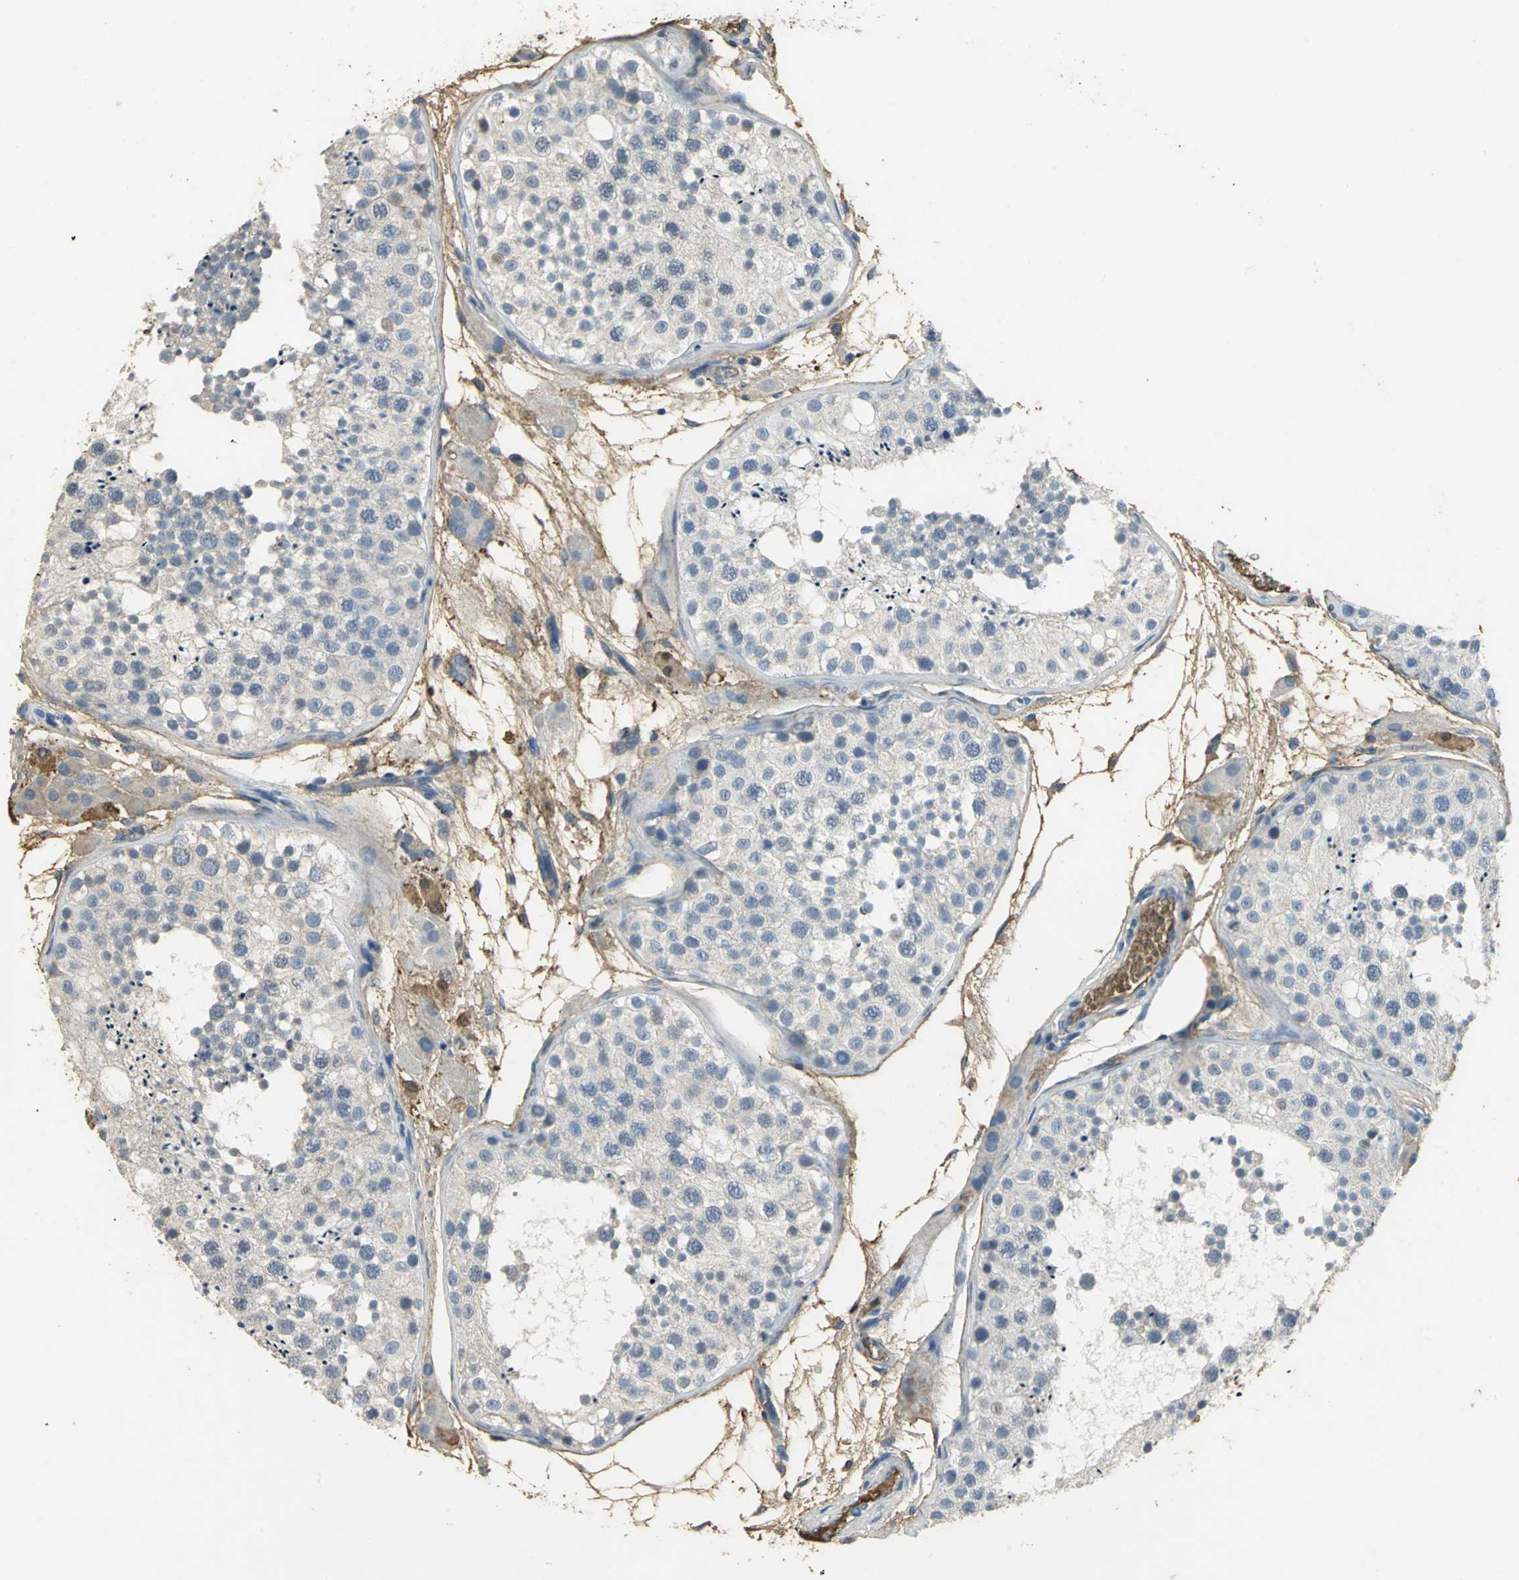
{"staining": {"intensity": "weak", "quantity": "25%-75%", "location": "cytoplasmic/membranous"}, "tissue": "testis", "cell_type": "Cells in seminiferous ducts", "image_type": "normal", "snomed": [{"axis": "morphology", "description": "Normal tissue, NOS"}, {"axis": "topography", "description": "Testis"}], "caption": "Immunohistochemical staining of benign human testis exhibits 25%-75% levels of weak cytoplasmic/membranous protein positivity in about 25%-75% of cells in seminiferous ducts. (Stains: DAB in brown, nuclei in blue, Microscopy: brightfield microscopy at high magnification).", "gene": "GYG2", "patient": {"sex": "male", "age": 26}}